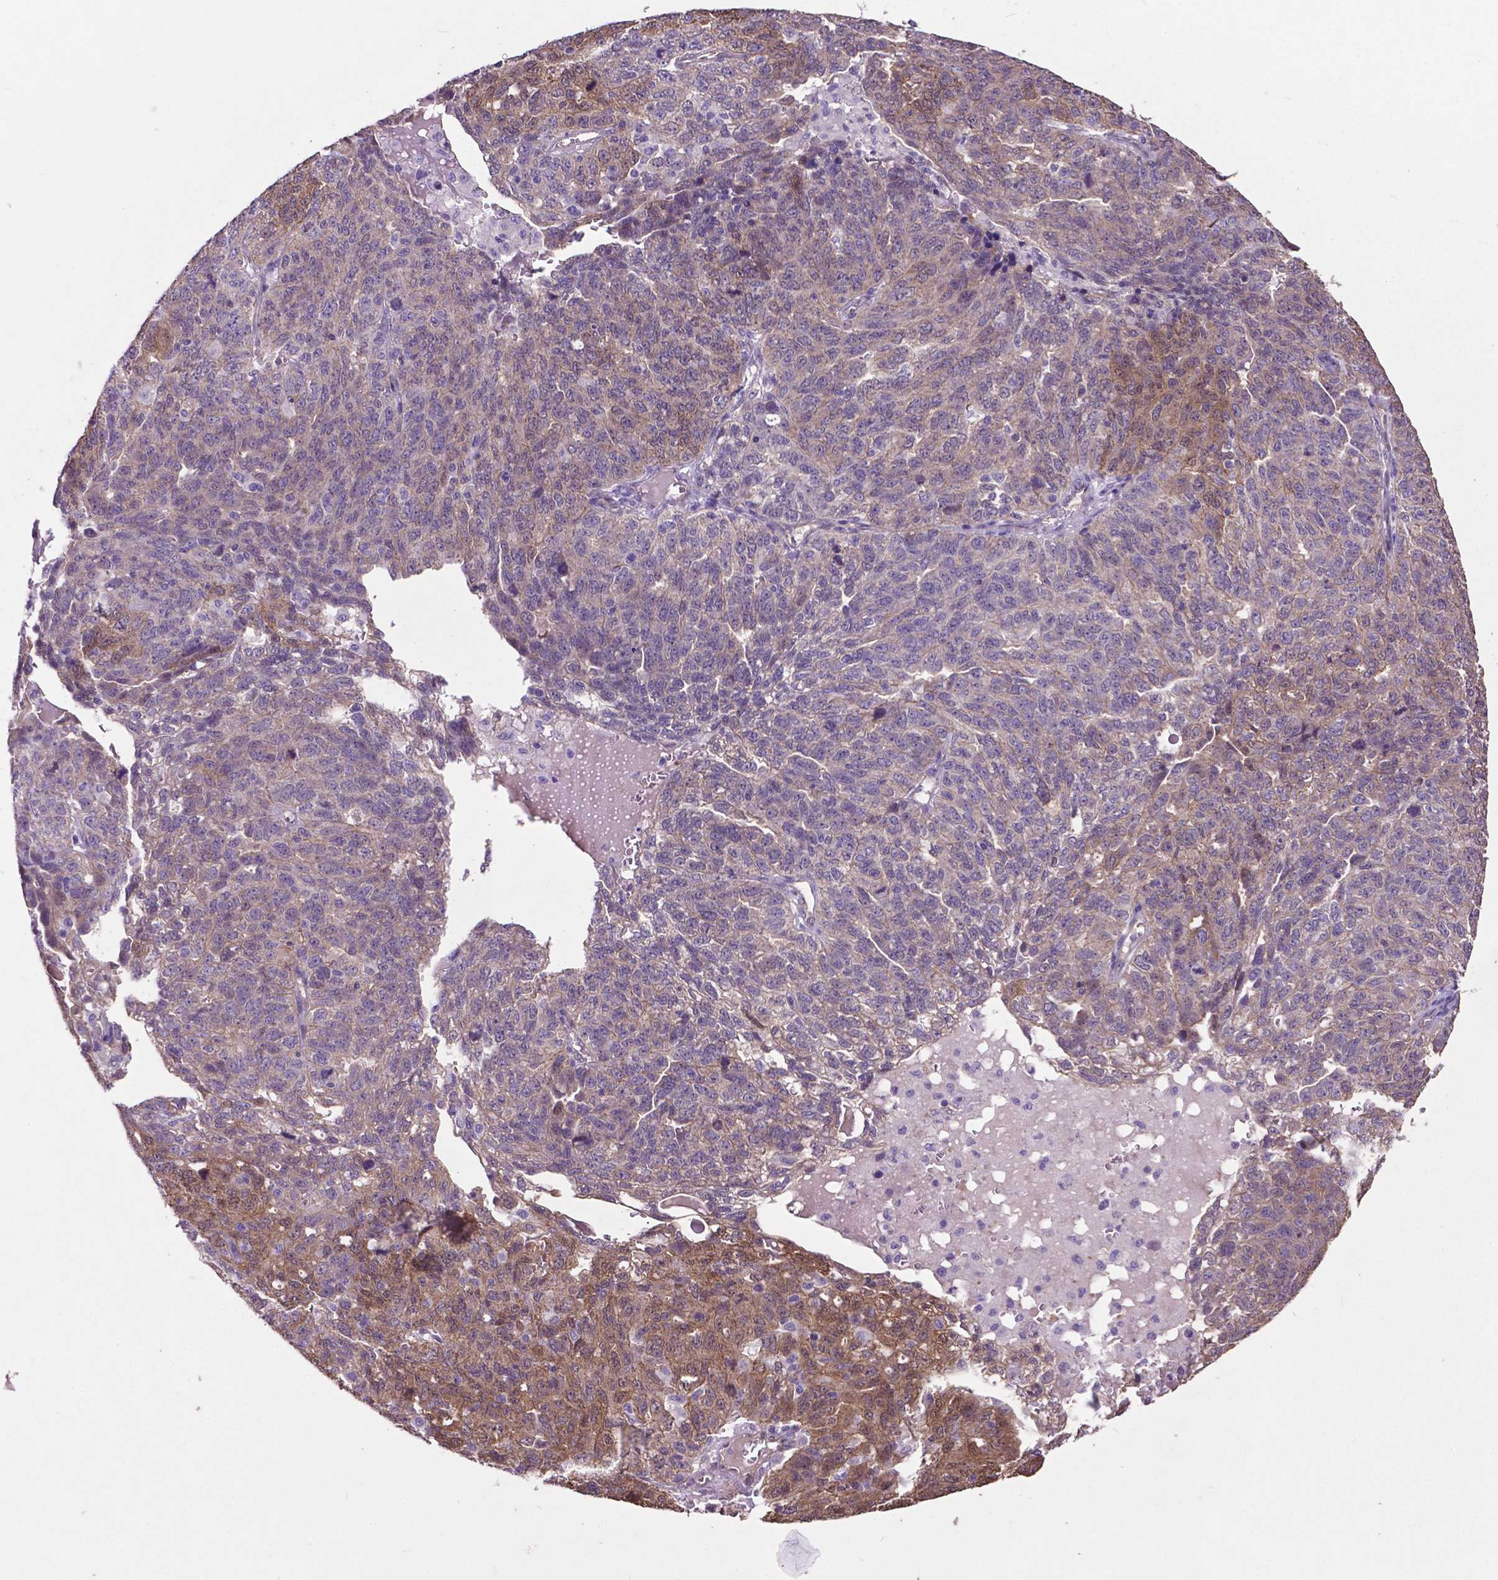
{"staining": {"intensity": "weak", "quantity": "25%-75%", "location": "cytoplasmic/membranous"}, "tissue": "ovarian cancer", "cell_type": "Tumor cells", "image_type": "cancer", "snomed": [{"axis": "morphology", "description": "Cystadenocarcinoma, serous, NOS"}, {"axis": "topography", "description": "Ovary"}], "caption": "Immunohistochemistry of ovarian cancer (serous cystadenocarcinoma) reveals low levels of weak cytoplasmic/membranous expression in about 25%-75% of tumor cells.", "gene": "PDLIM1", "patient": {"sex": "female", "age": 71}}